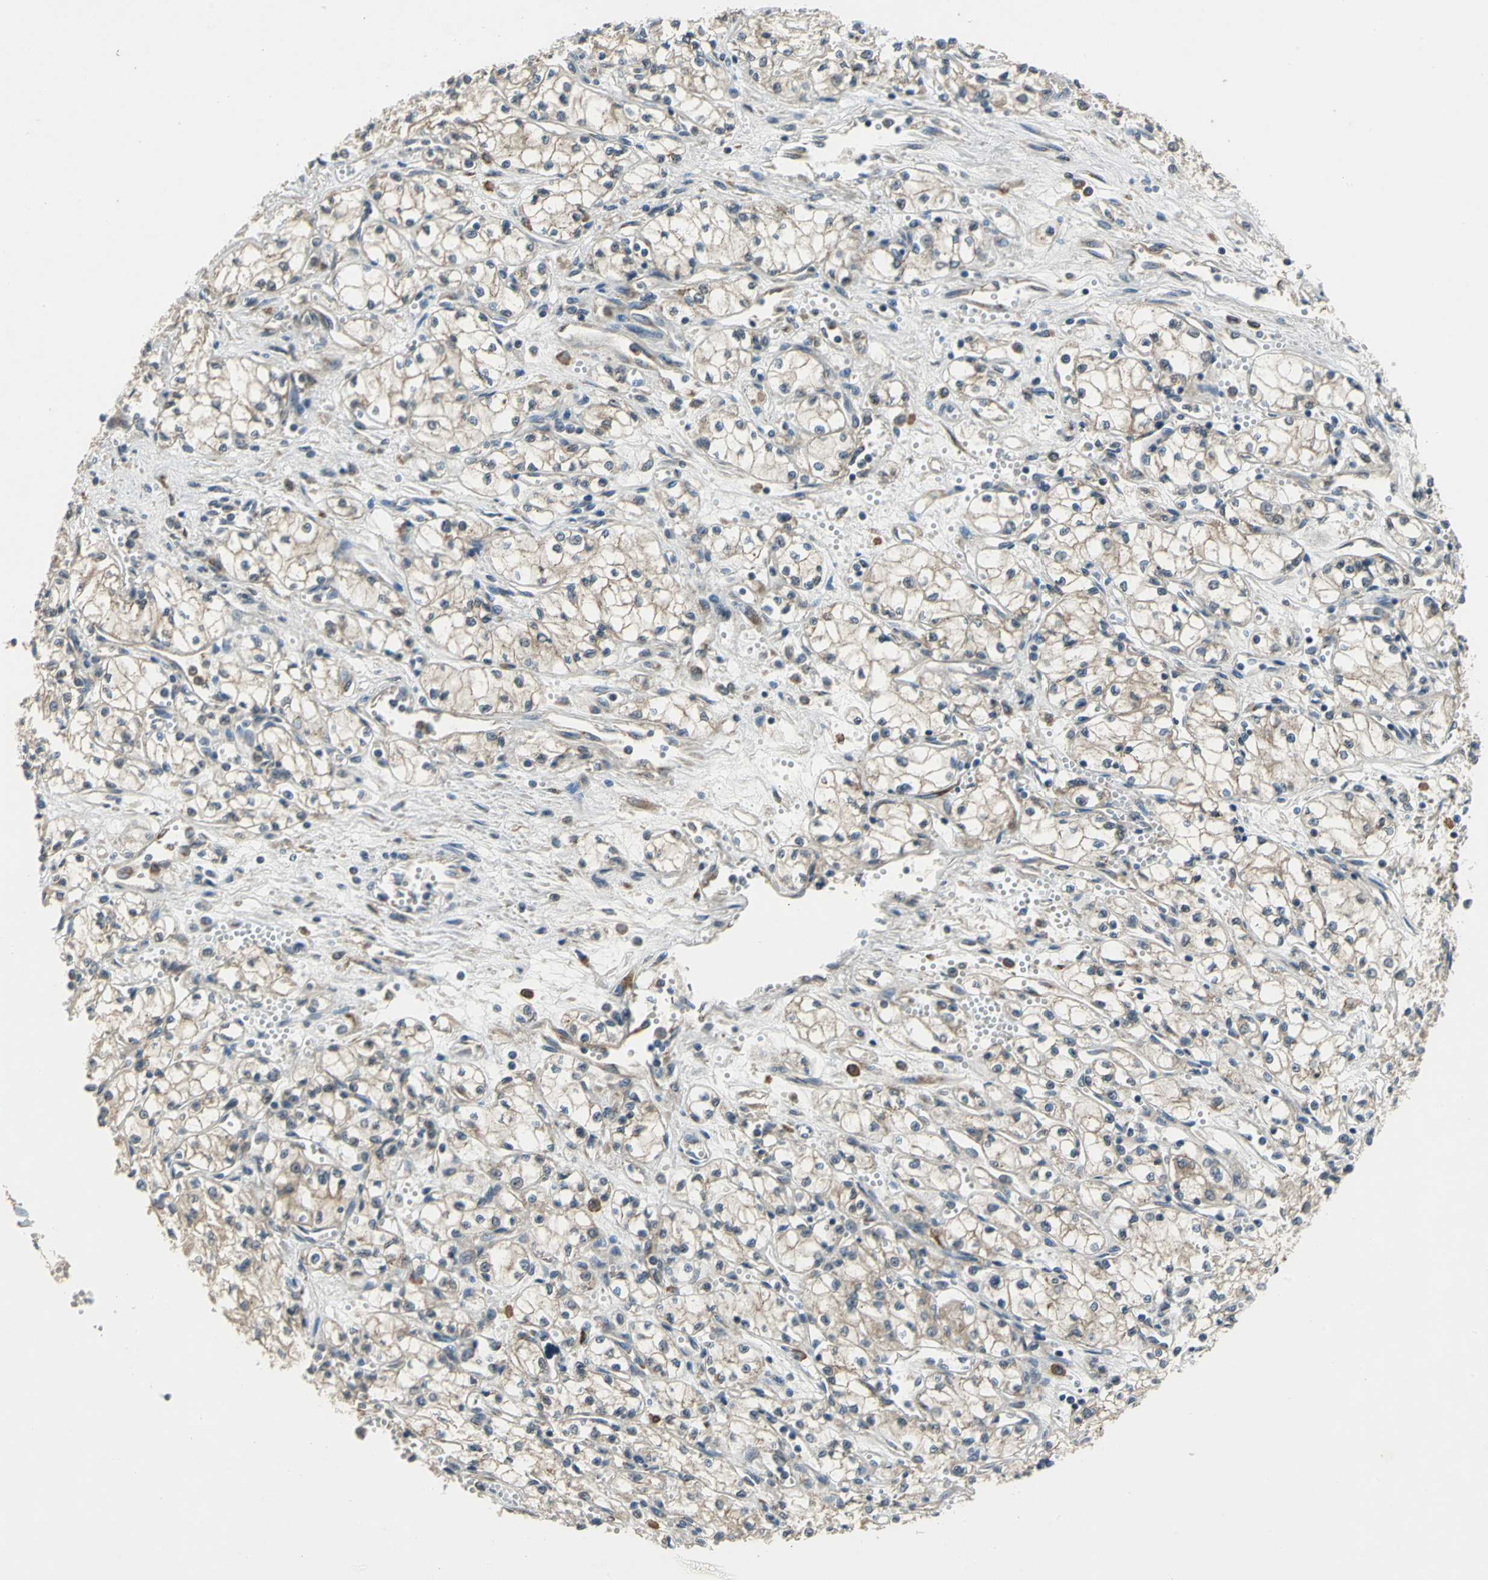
{"staining": {"intensity": "weak", "quantity": ">75%", "location": "cytoplasmic/membranous"}, "tissue": "renal cancer", "cell_type": "Tumor cells", "image_type": "cancer", "snomed": [{"axis": "morphology", "description": "Normal tissue, NOS"}, {"axis": "morphology", "description": "Adenocarcinoma, NOS"}, {"axis": "topography", "description": "Kidney"}], "caption": "Renal cancer was stained to show a protein in brown. There is low levels of weak cytoplasmic/membranous staining in approximately >75% of tumor cells.", "gene": "NFKBIE", "patient": {"sex": "male", "age": 59}}